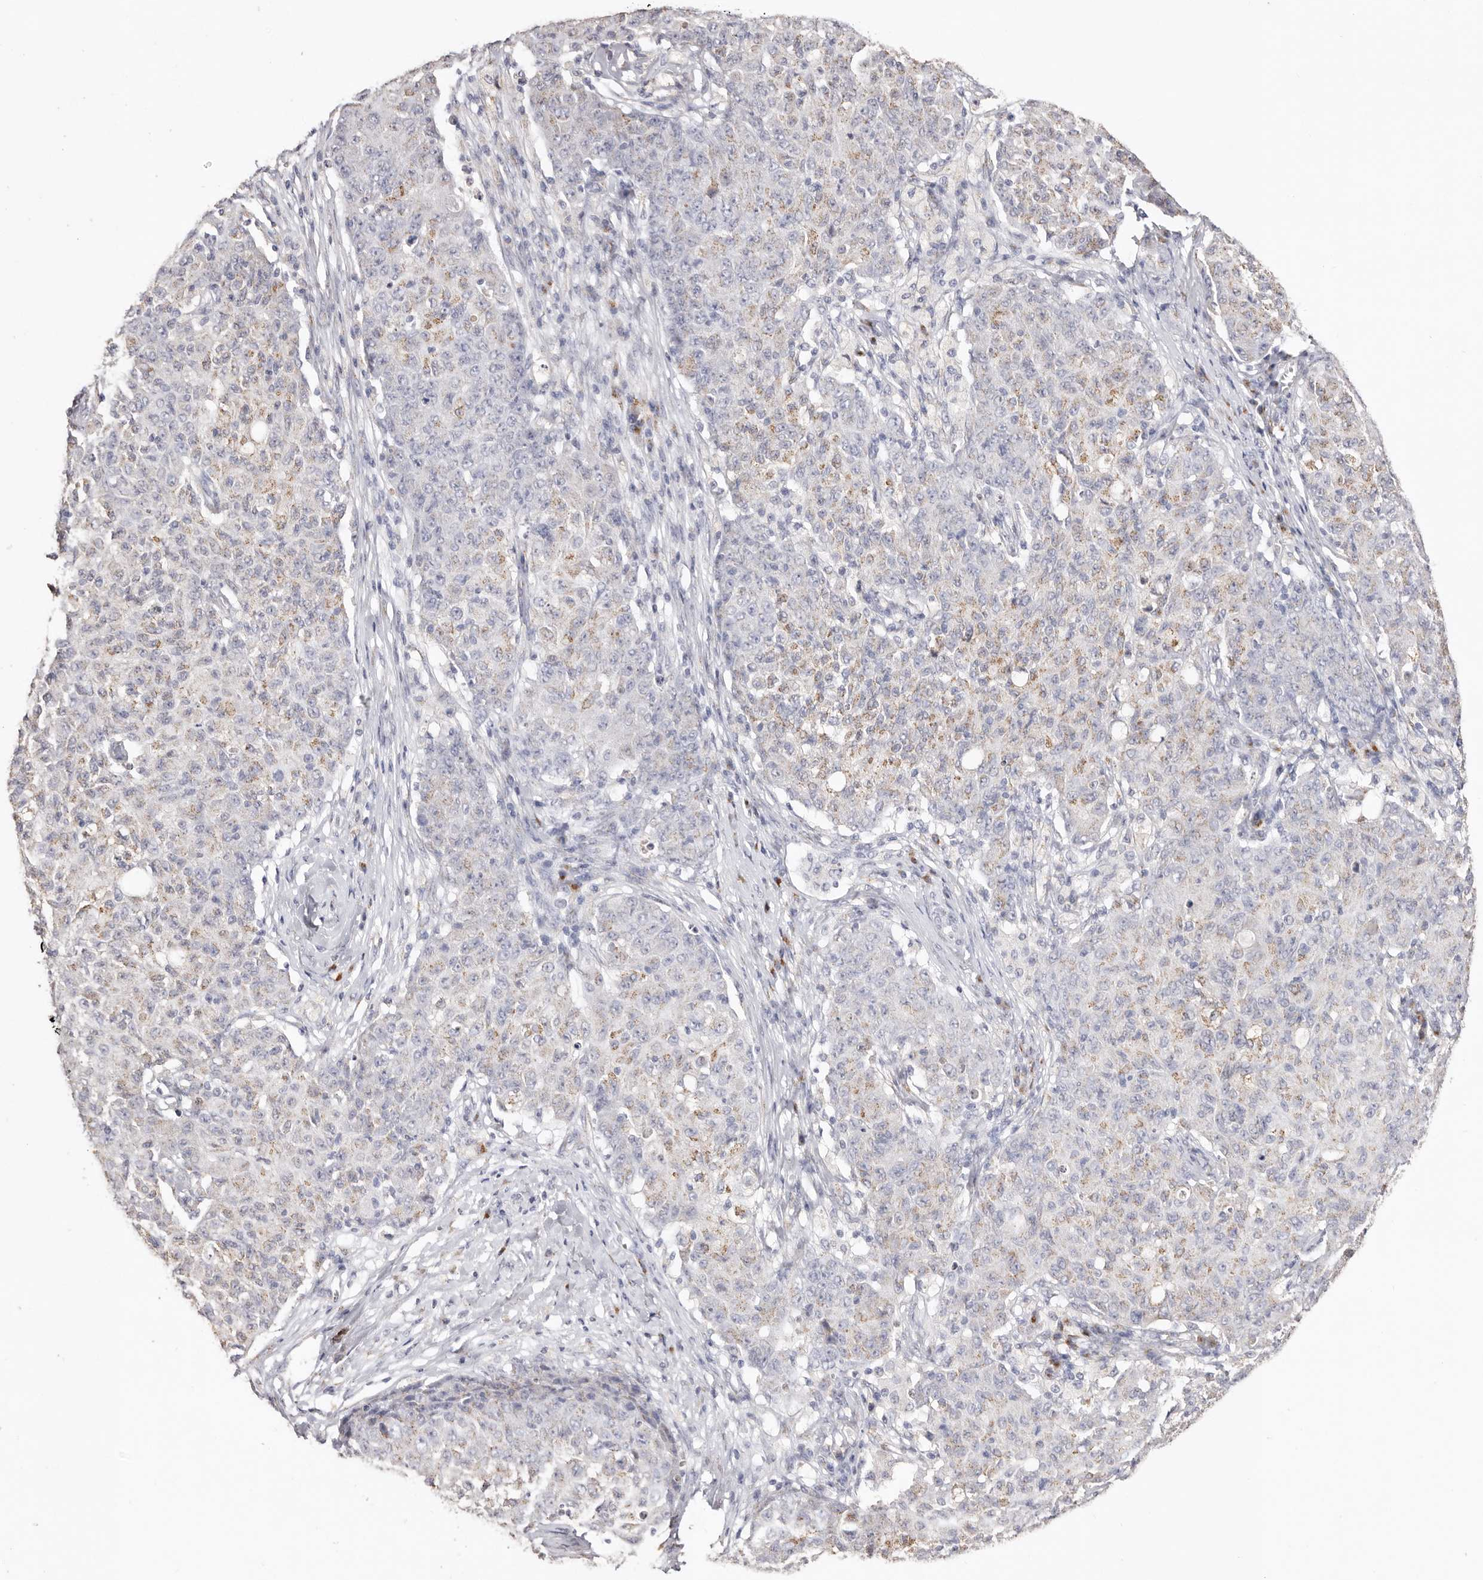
{"staining": {"intensity": "weak", "quantity": "25%-75%", "location": "cytoplasmic/membranous"}, "tissue": "ovarian cancer", "cell_type": "Tumor cells", "image_type": "cancer", "snomed": [{"axis": "morphology", "description": "Carcinoma, endometroid"}, {"axis": "topography", "description": "Ovary"}], "caption": "Immunohistochemical staining of ovarian cancer exhibits low levels of weak cytoplasmic/membranous protein staining in about 25%-75% of tumor cells.", "gene": "LGALS7B", "patient": {"sex": "female", "age": 42}}